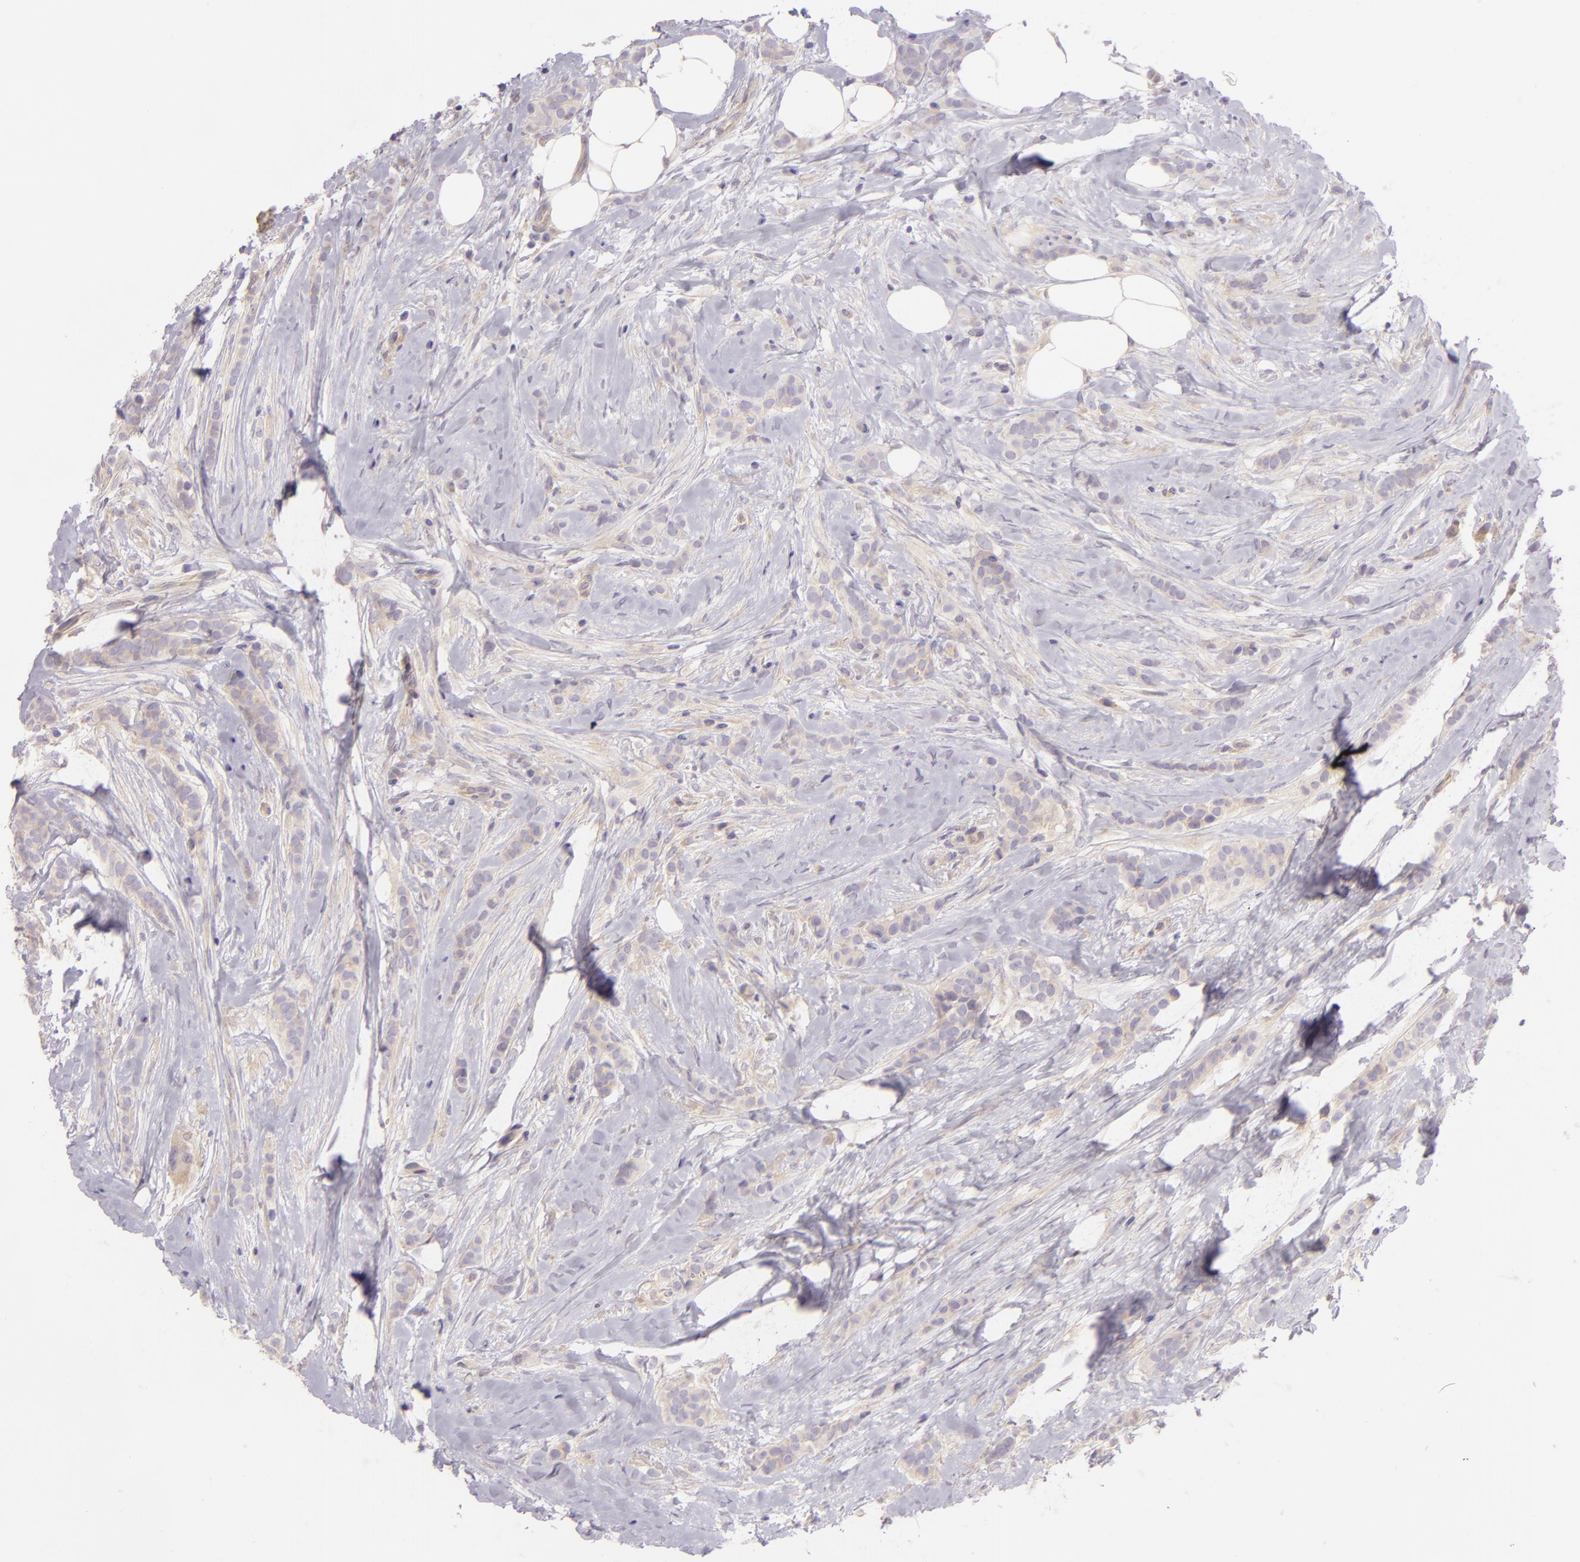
{"staining": {"intensity": "weak", "quantity": ">75%", "location": "cytoplasmic/membranous"}, "tissue": "breast cancer", "cell_type": "Tumor cells", "image_type": "cancer", "snomed": [{"axis": "morphology", "description": "Lobular carcinoma"}, {"axis": "topography", "description": "Breast"}], "caption": "Human breast cancer (lobular carcinoma) stained with a brown dye reveals weak cytoplasmic/membranous positive expression in approximately >75% of tumor cells.", "gene": "ZC3H7B", "patient": {"sex": "female", "age": 56}}